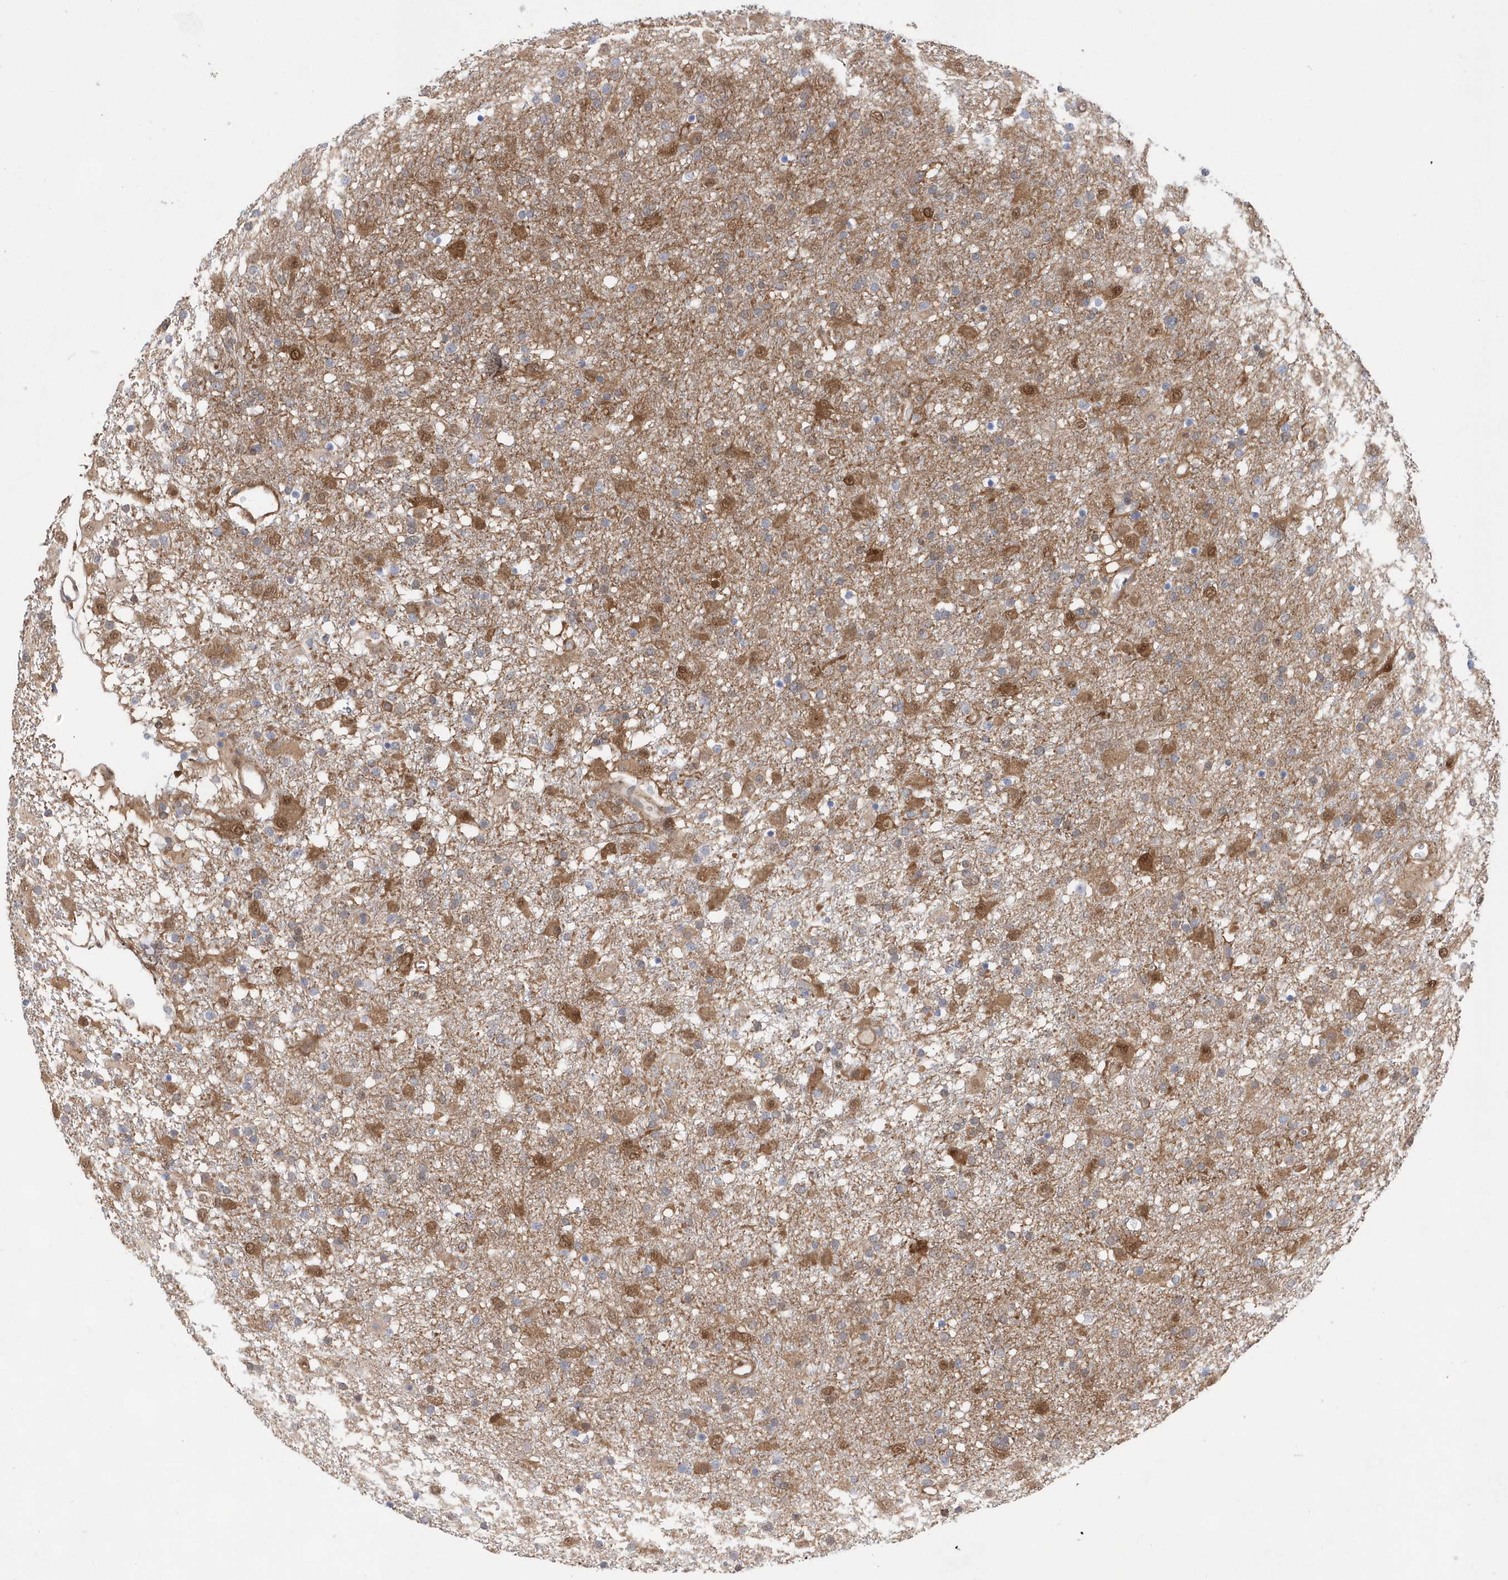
{"staining": {"intensity": "moderate", "quantity": "<25%", "location": "cytoplasmic/membranous,nuclear"}, "tissue": "glioma", "cell_type": "Tumor cells", "image_type": "cancer", "snomed": [{"axis": "morphology", "description": "Glioma, malignant, Low grade"}, {"axis": "topography", "description": "Brain"}], "caption": "A high-resolution image shows IHC staining of glioma, which demonstrates moderate cytoplasmic/membranous and nuclear positivity in approximately <25% of tumor cells.", "gene": "BDH2", "patient": {"sex": "male", "age": 65}}